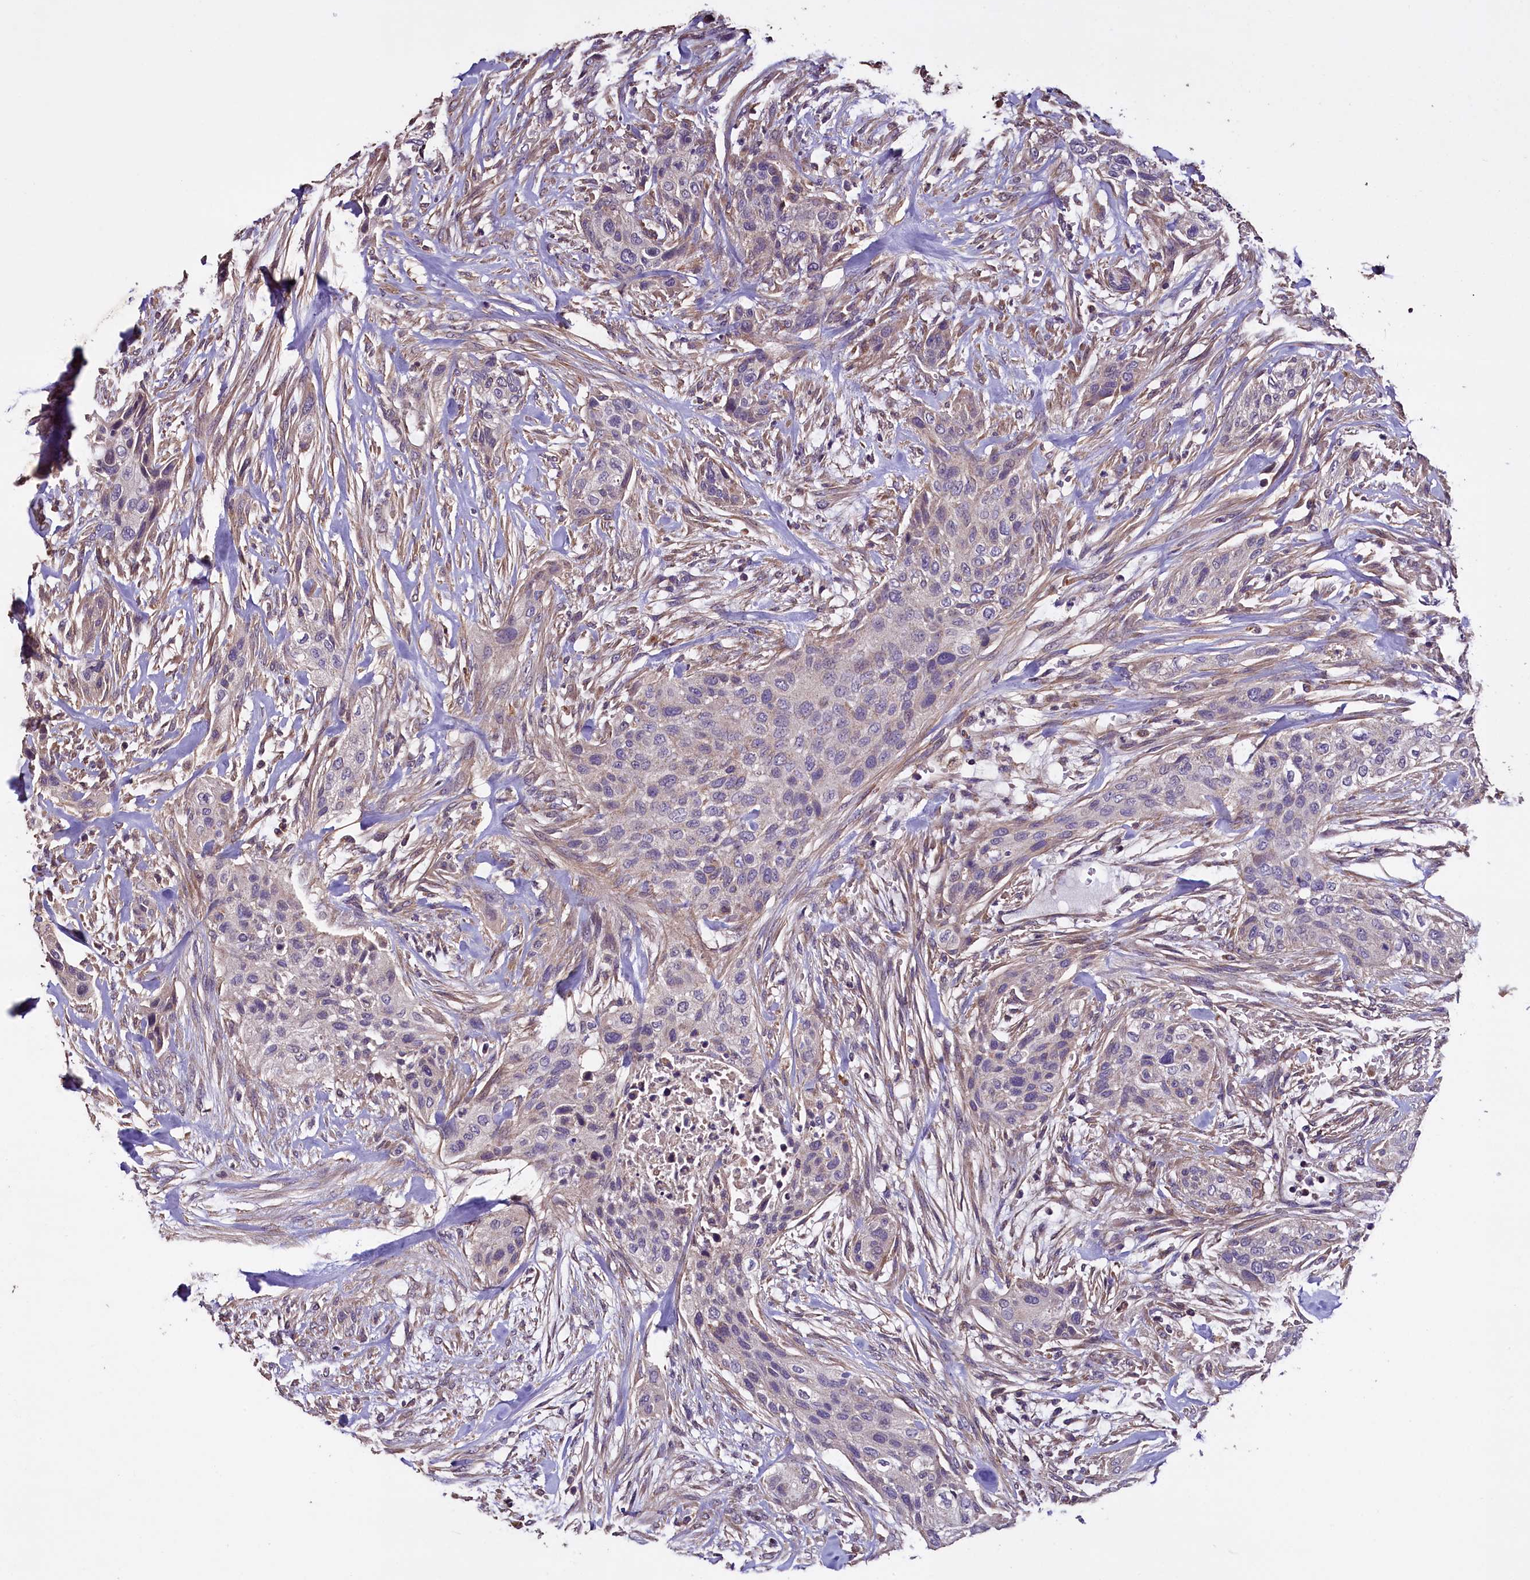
{"staining": {"intensity": "negative", "quantity": "none", "location": "none"}, "tissue": "urothelial cancer", "cell_type": "Tumor cells", "image_type": "cancer", "snomed": [{"axis": "morphology", "description": "Urothelial carcinoma, High grade"}, {"axis": "topography", "description": "Urinary bladder"}], "caption": "A high-resolution histopathology image shows immunohistochemistry staining of high-grade urothelial carcinoma, which shows no significant staining in tumor cells.", "gene": "COQ9", "patient": {"sex": "male", "age": 35}}